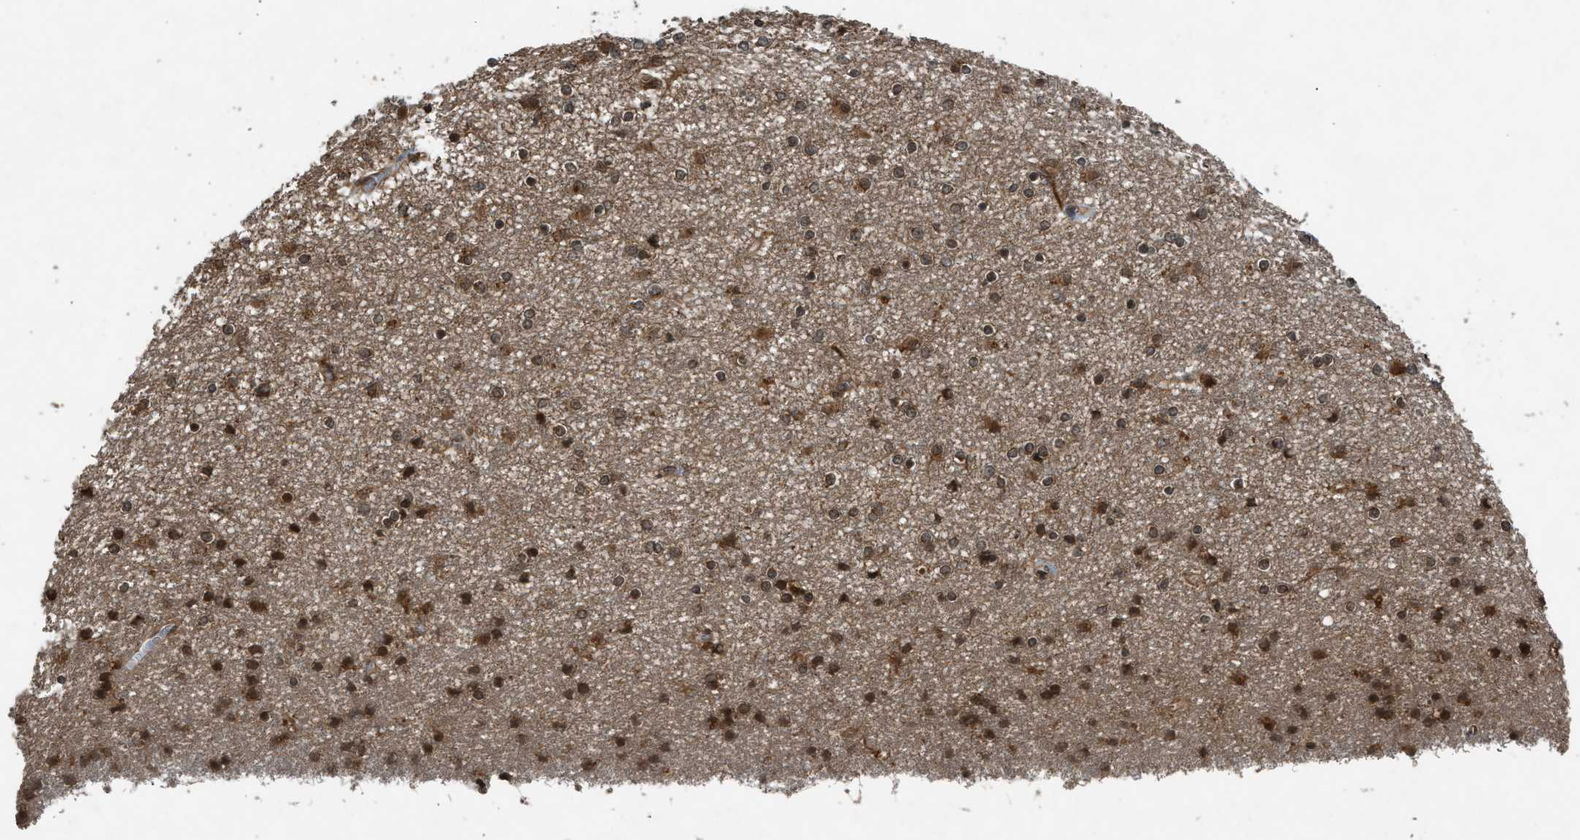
{"staining": {"intensity": "strong", "quantity": ">75%", "location": "cytoplasmic/membranous,nuclear"}, "tissue": "caudate", "cell_type": "Glial cells", "image_type": "normal", "snomed": [{"axis": "morphology", "description": "Normal tissue, NOS"}, {"axis": "topography", "description": "Lateral ventricle wall"}], "caption": "Immunohistochemistry (IHC) (DAB (3,3'-diaminobenzidine)) staining of normal human caudate reveals strong cytoplasmic/membranous,nuclear protein expression in about >75% of glial cells.", "gene": "TXNL1", "patient": {"sex": "female", "age": 54}}